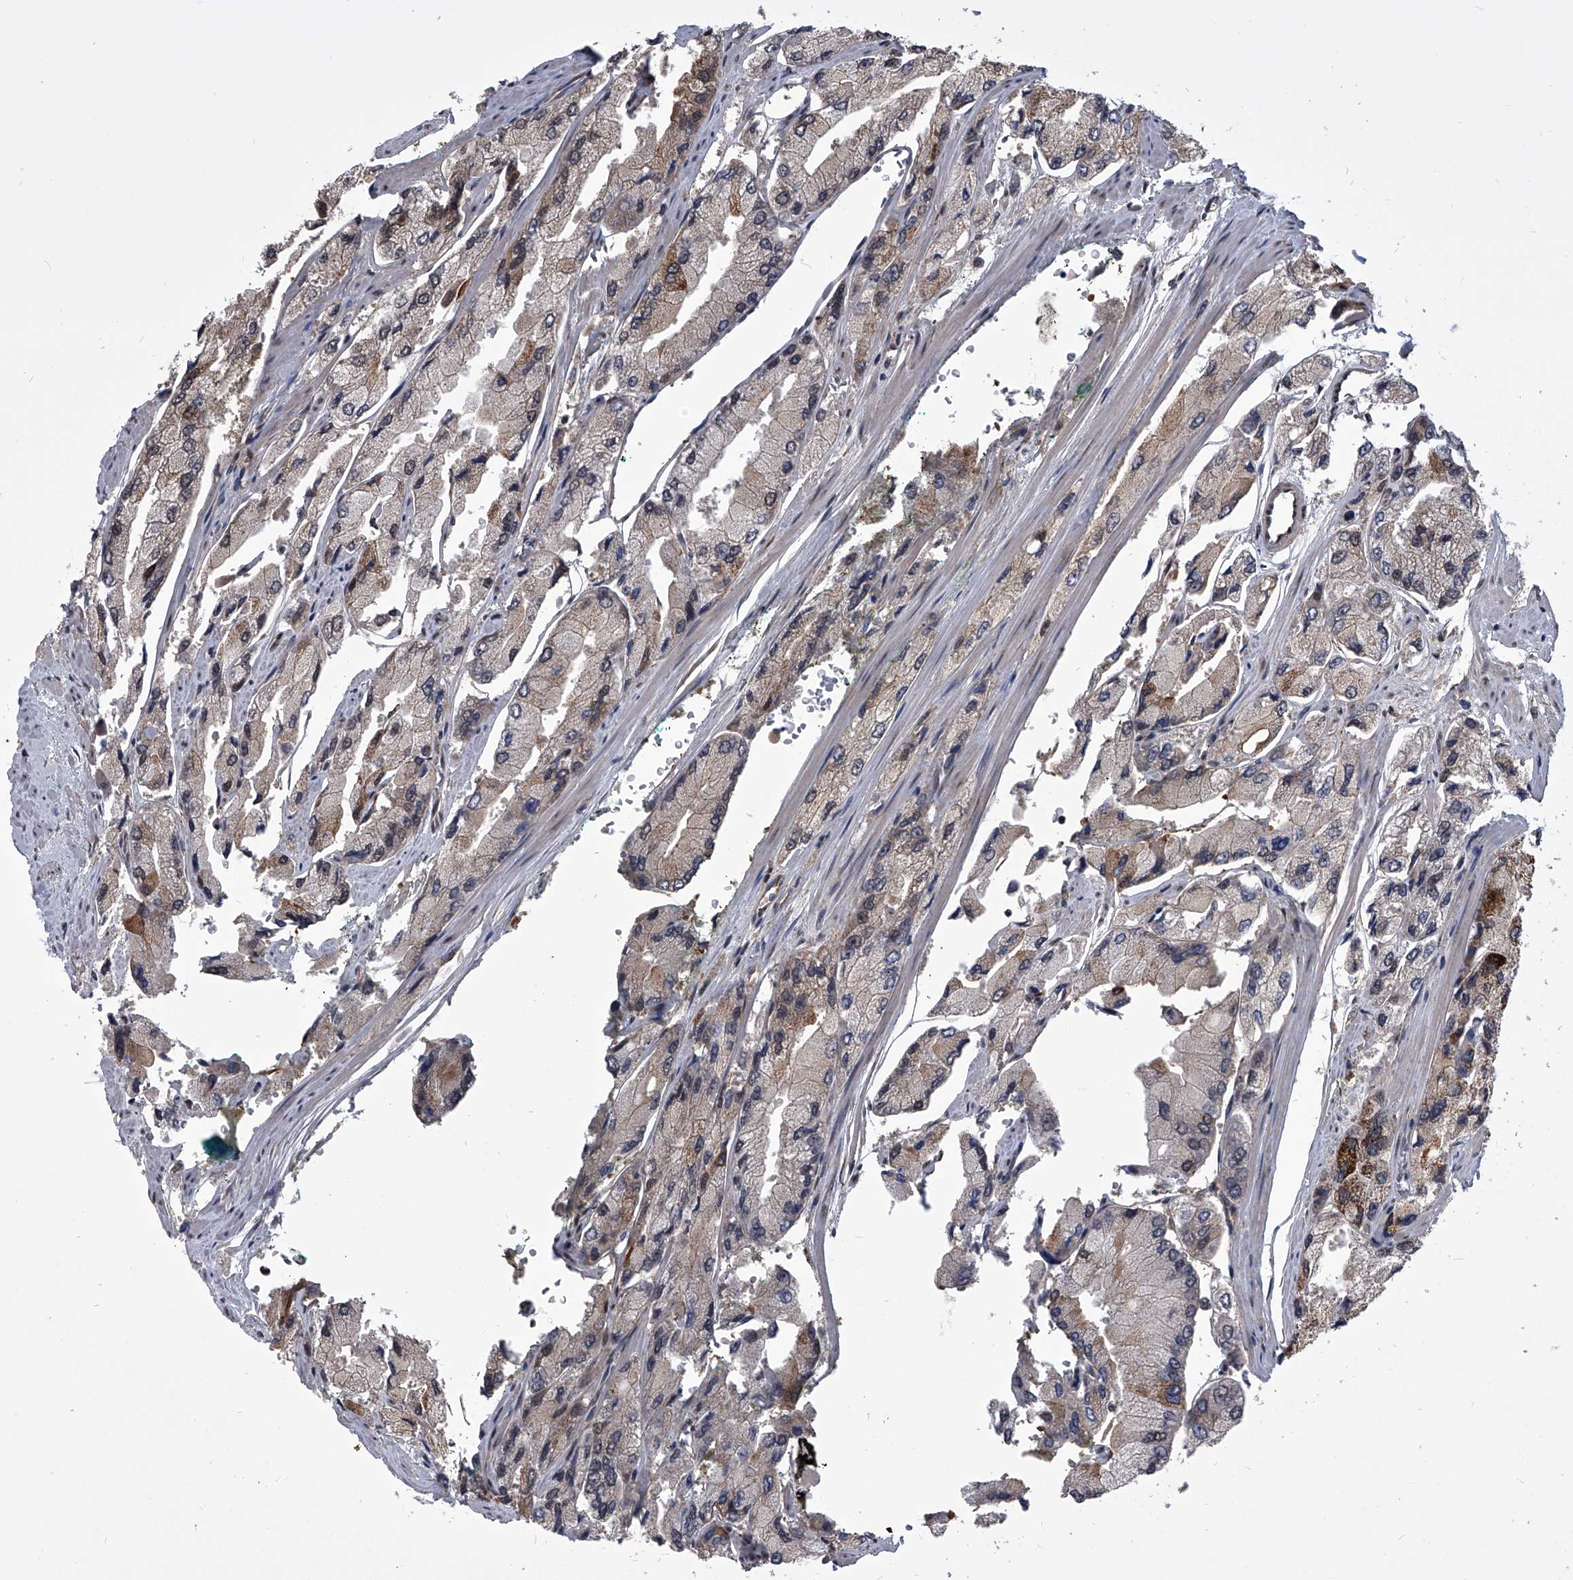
{"staining": {"intensity": "moderate", "quantity": "<25%", "location": "cytoplasmic/membranous"}, "tissue": "prostate cancer", "cell_type": "Tumor cells", "image_type": "cancer", "snomed": [{"axis": "morphology", "description": "Adenocarcinoma, High grade"}, {"axis": "topography", "description": "Prostate"}], "caption": "This is an image of immunohistochemistry staining of prostate high-grade adenocarcinoma, which shows moderate expression in the cytoplasmic/membranous of tumor cells.", "gene": "ZNF76", "patient": {"sex": "male", "age": 58}}